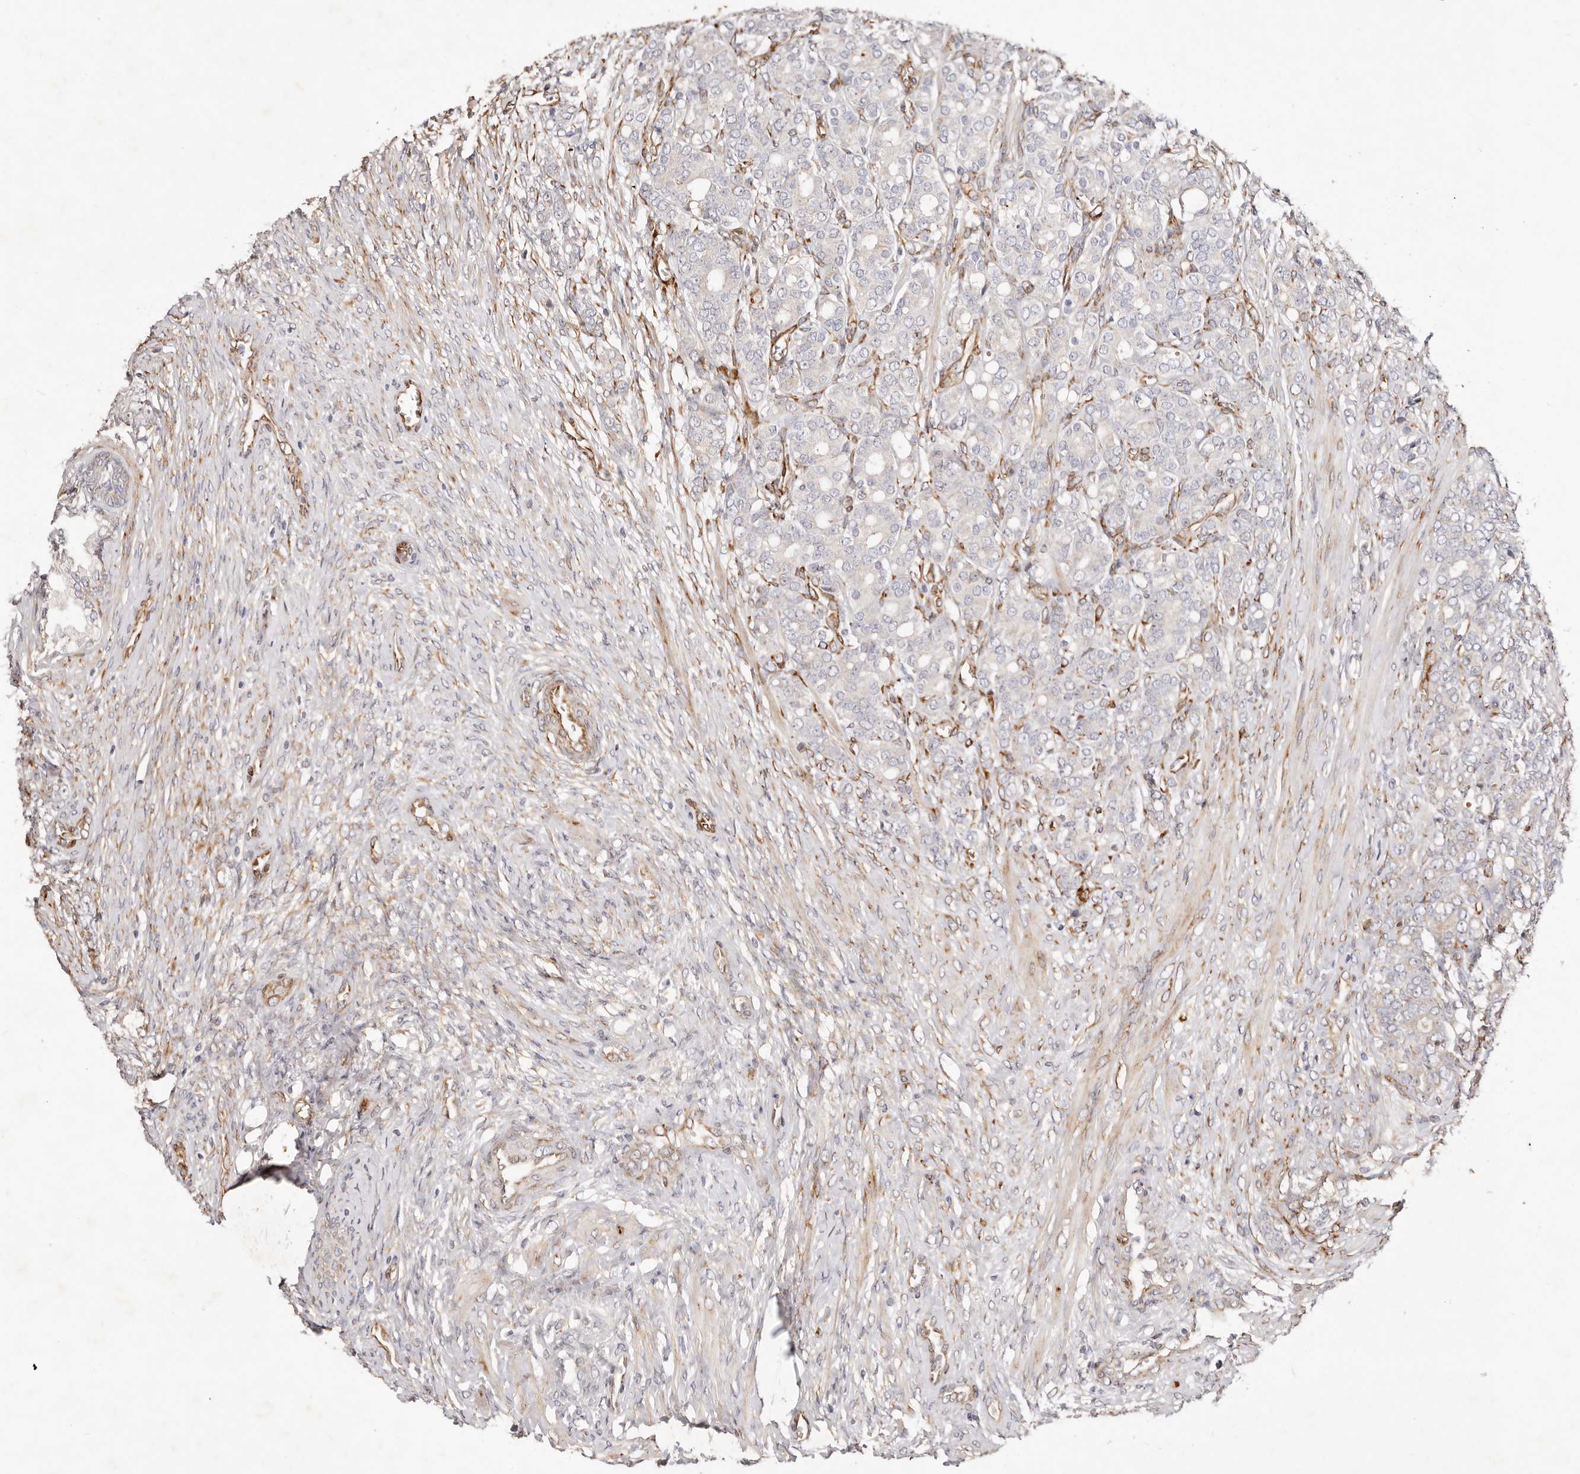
{"staining": {"intensity": "negative", "quantity": "none", "location": "none"}, "tissue": "prostate cancer", "cell_type": "Tumor cells", "image_type": "cancer", "snomed": [{"axis": "morphology", "description": "Adenocarcinoma, High grade"}, {"axis": "topography", "description": "Prostate"}], "caption": "Tumor cells are negative for brown protein staining in high-grade adenocarcinoma (prostate).", "gene": "SERPINH1", "patient": {"sex": "male", "age": 62}}